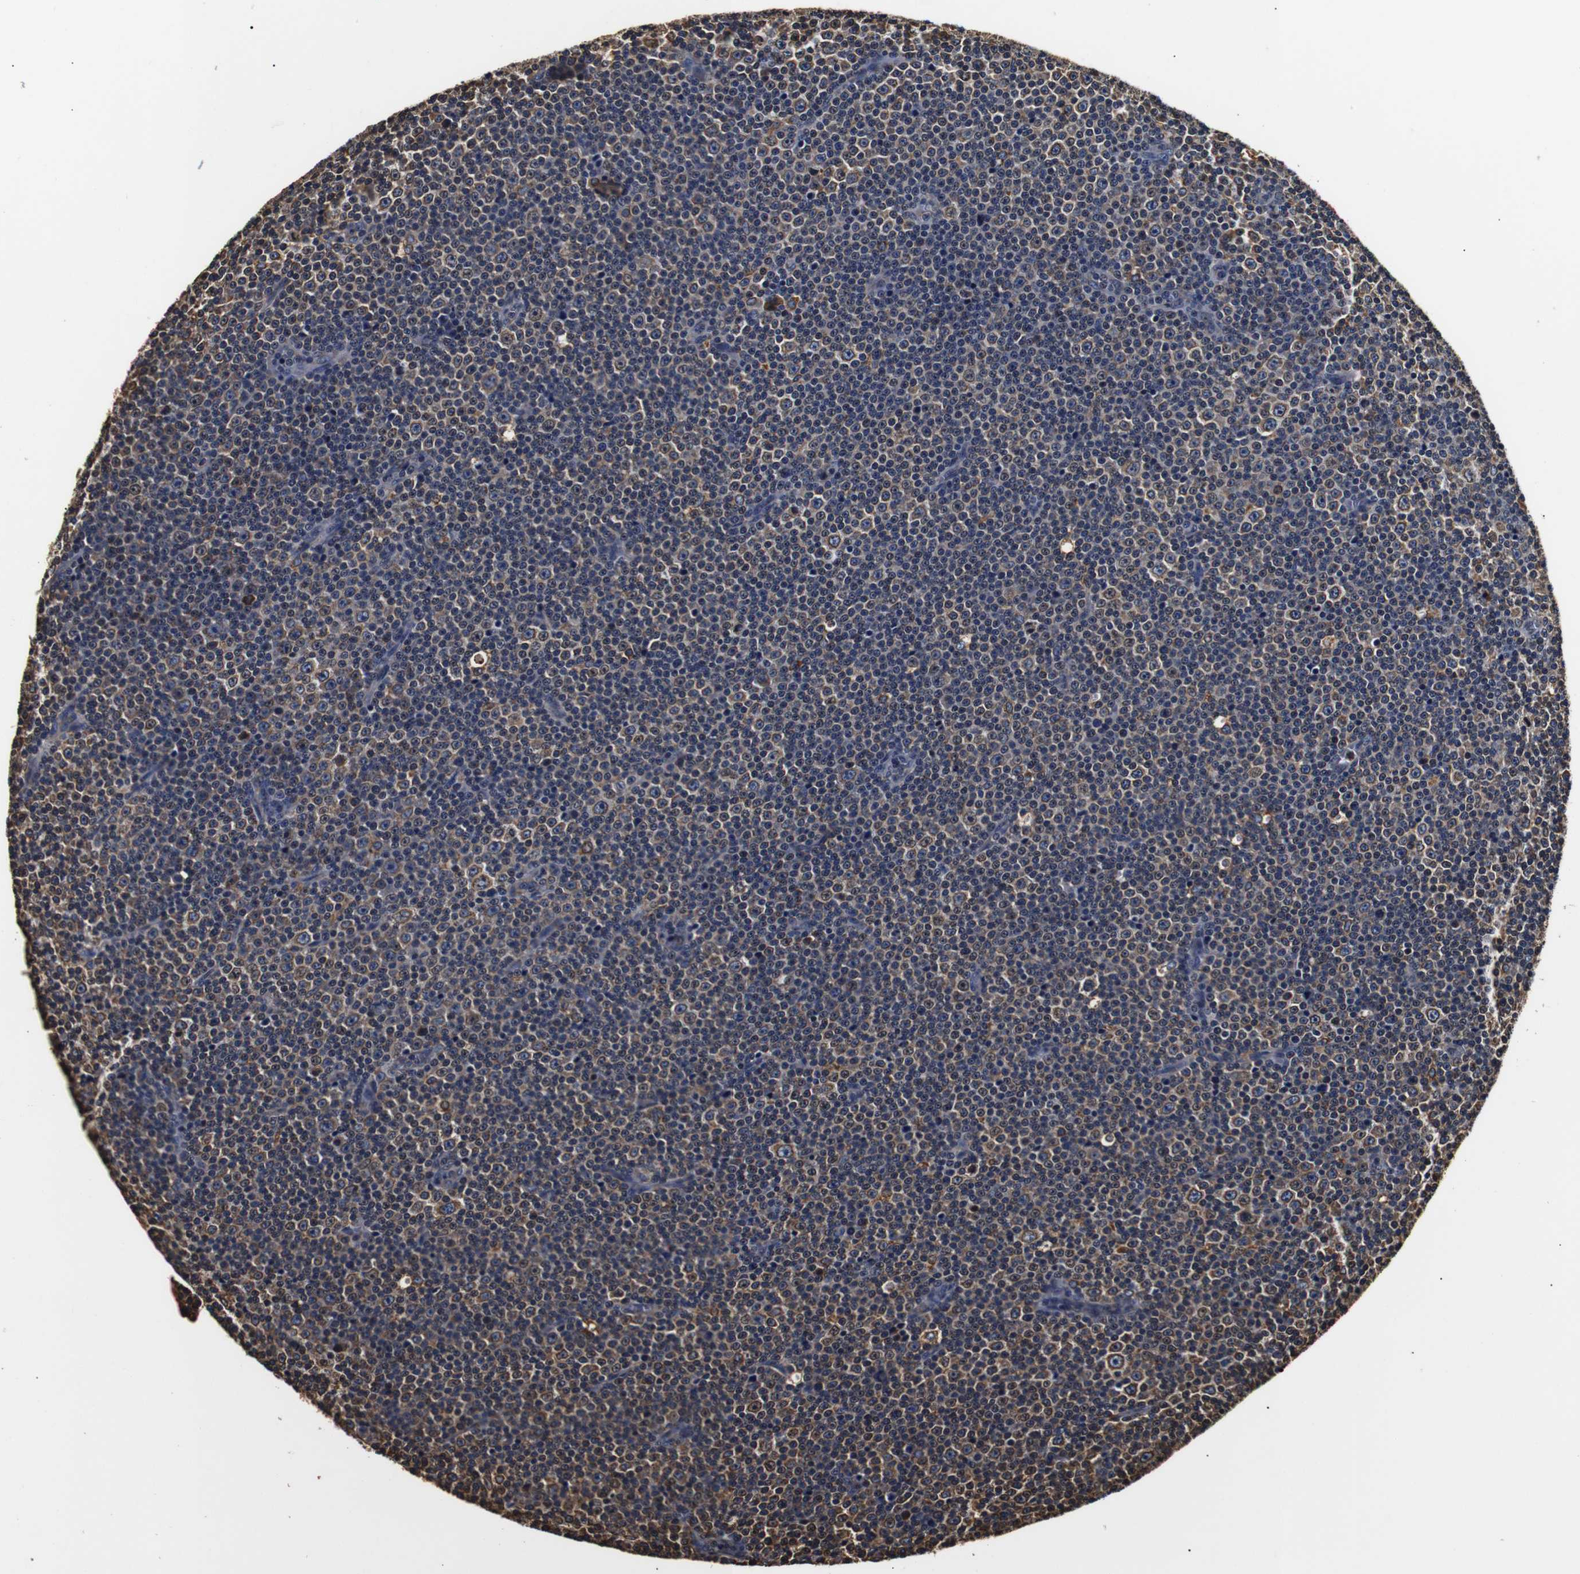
{"staining": {"intensity": "weak", "quantity": "<25%", "location": "cytoplasmic/membranous"}, "tissue": "lymphoma", "cell_type": "Tumor cells", "image_type": "cancer", "snomed": [{"axis": "morphology", "description": "Malignant lymphoma, non-Hodgkin's type, Low grade"}, {"axis": "topography", "description": "Lymph node"}], "caption": "The image exhibits no significant staining in tumor cells of lymphoma.", "gene": "HHIP", "patient": {"sex": "female", "age": 67}}